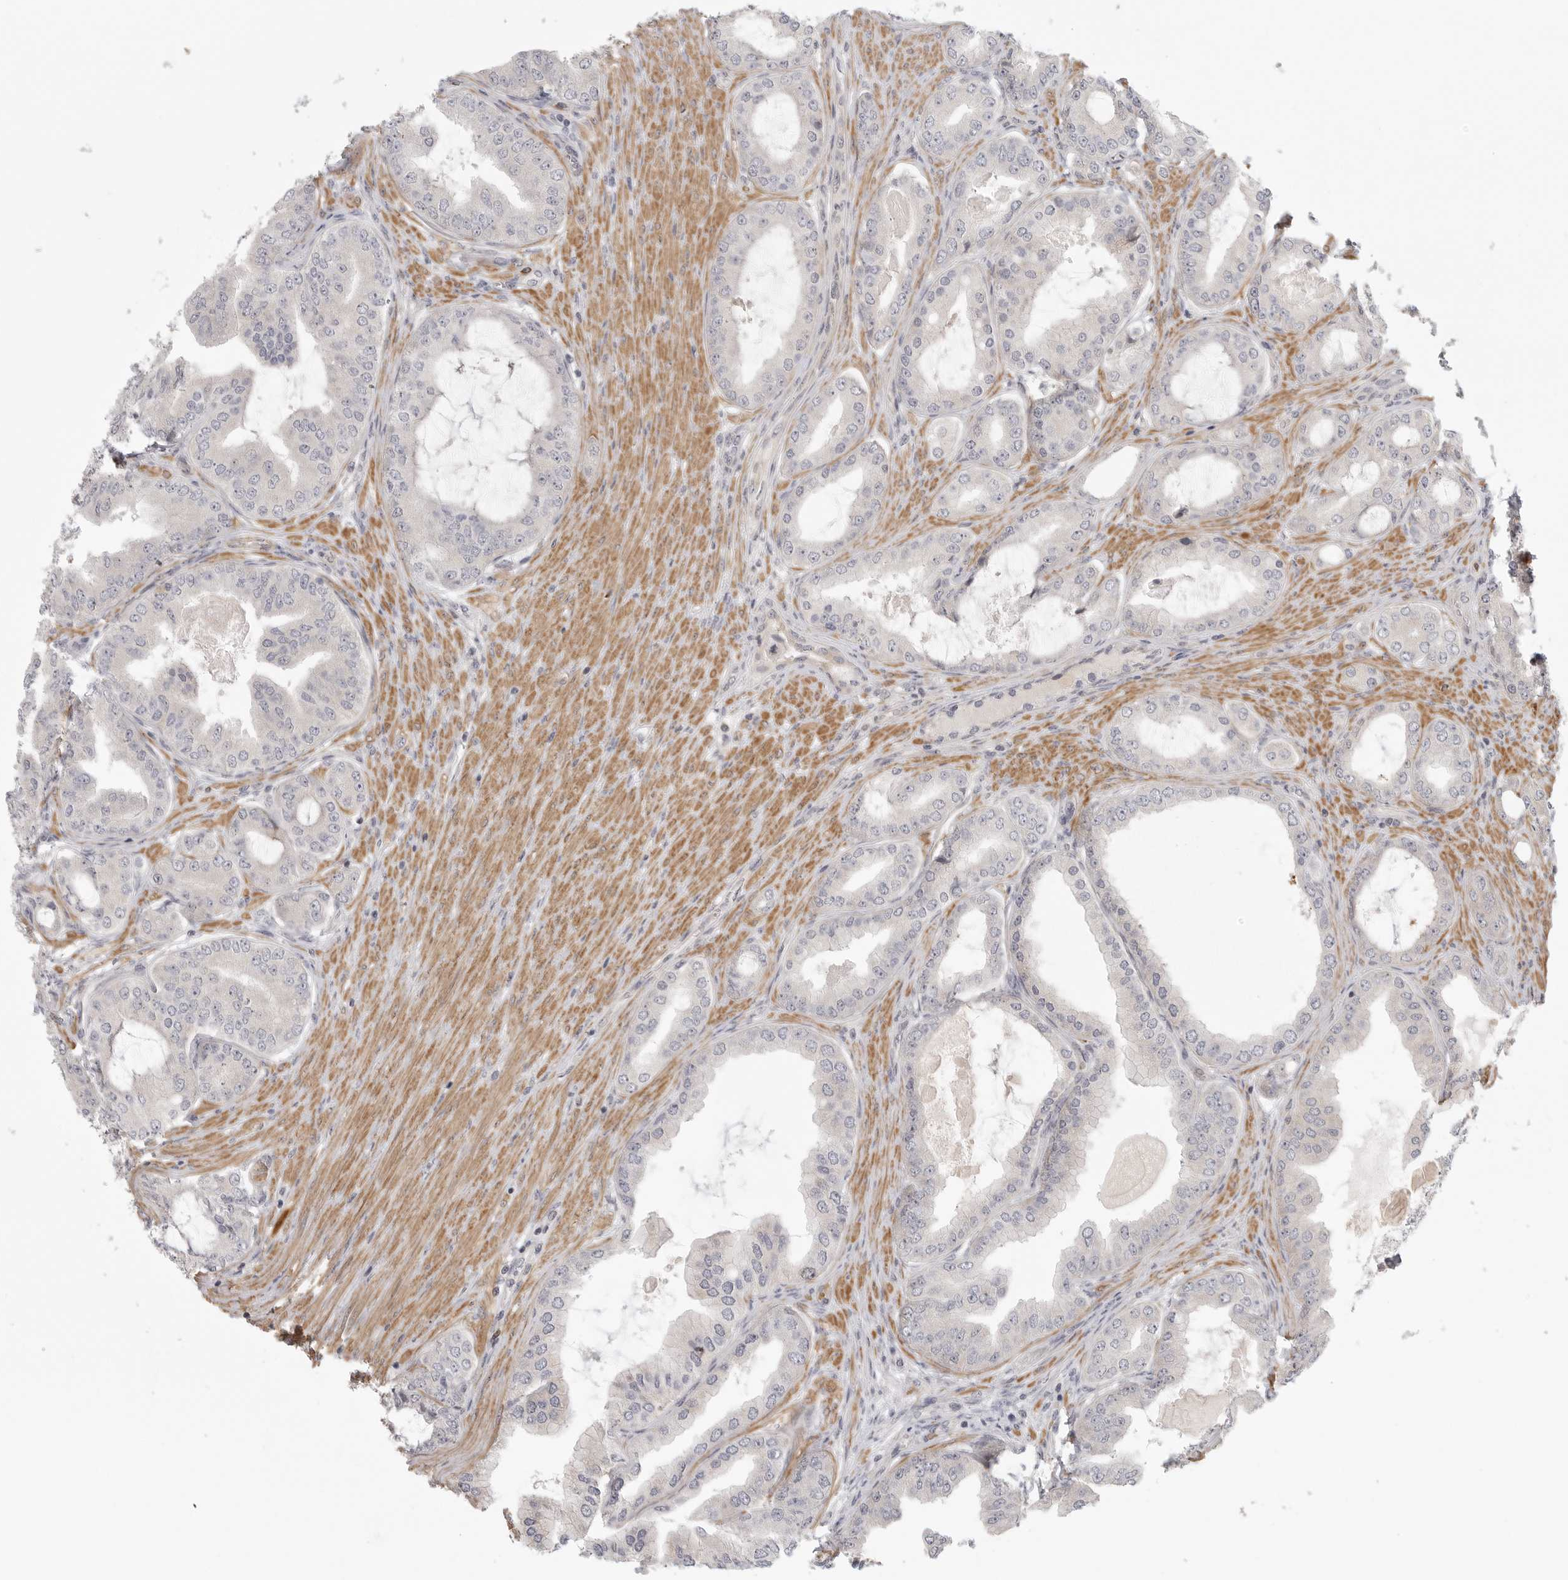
{"staining": {"intensity": "negative", "quantity": "none", "location": "none"}, "tissue": "prostate cancer", "cell_type": "Tumor cells", "image_type": "cancer", "snomed": [{"axis": "morphology", "description": "Adenocarcinoma, High grade"}, {"axis": "topography", "description": "Prostate"}], "caption": "Immunohistochemical staining of human adenocarcinoma (high-grade) (prostate) displays no significant staining in tumor cells.", "gene": "CCPG1", "patient": {"sex": "male", "age": 60}}